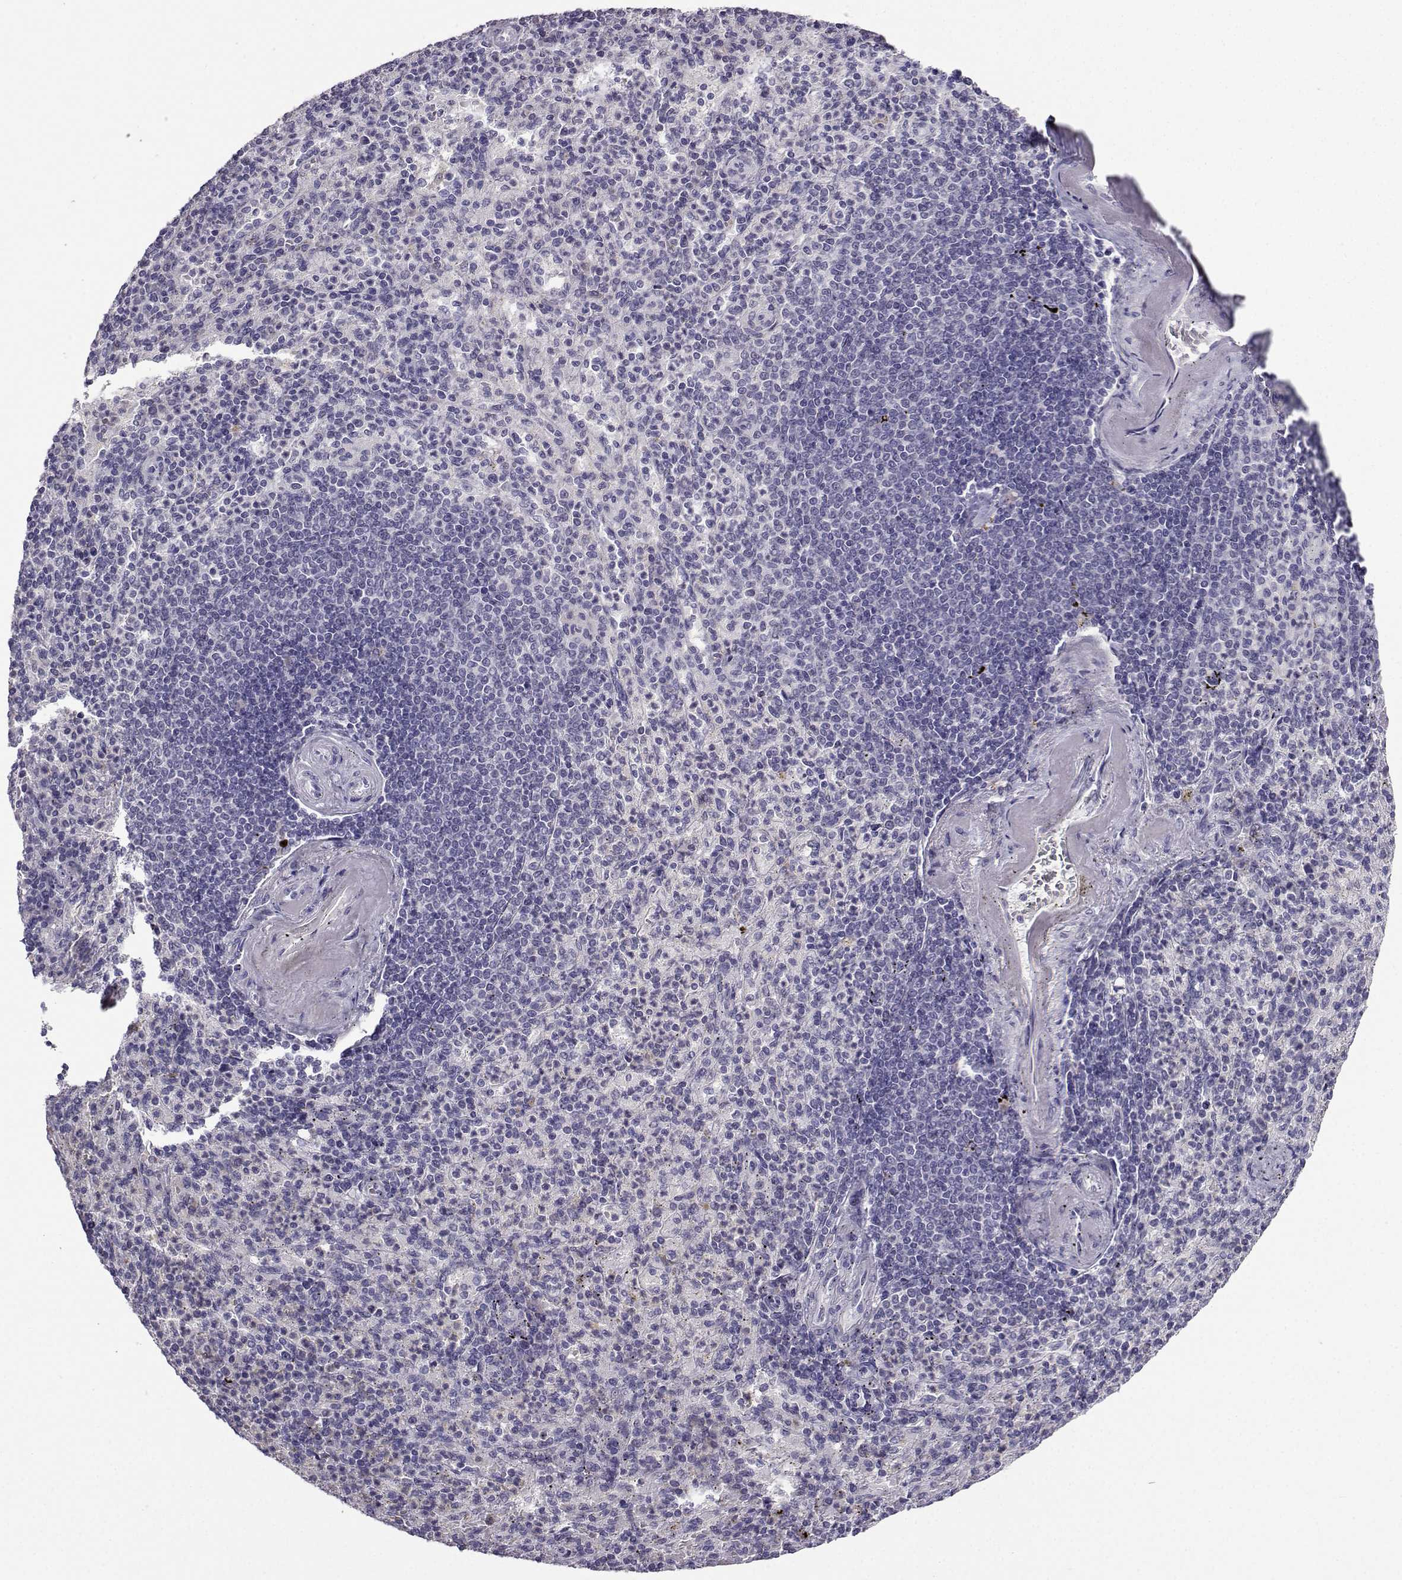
{"staining": {"intensity": "negative", "quantity": "none", "location": "none"}, "tissue": "spleen", "cell_type": "Cells in red pulp", "image_type": "normal", "snomed": [{"axis": "morphology", "description": "Normal tissue, NOS"}, {"axis": "topography", "description": "Spleen"}], "caption": "This is an immunohistochemistry (IHC) histopathology image of benign spleen. There is no positivity in cells in red pulp.", "gene": "CRYBB1", "patient": {"sex": "female", "age": 74}}